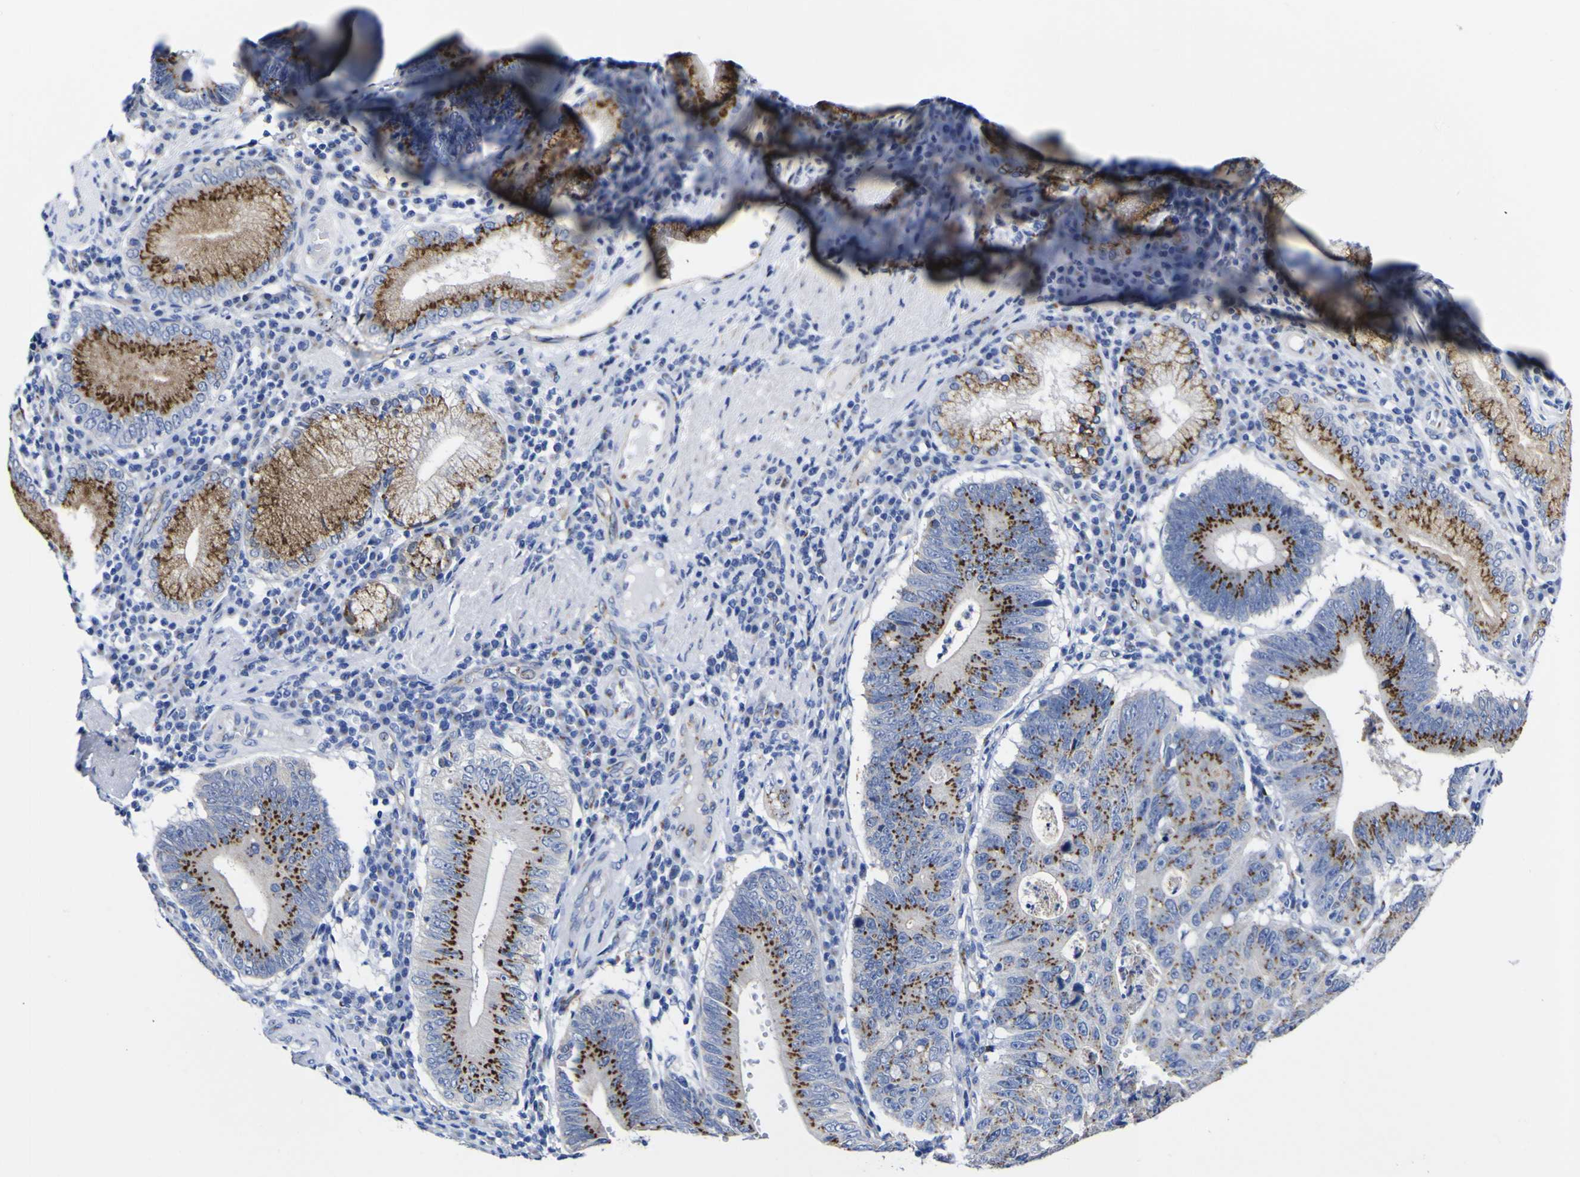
{"staining": {"intensity": "strong", "quantity": ">75%", "location": "cytoplasmic/membranous"}, "tissue": "stomach cancer", "cell_type": "Tumor cells", "image_type": "cancer", "snomed": [{"axis": "morphology", "description": "Adenocarcinoma, NOS"}, {"axis": "topography", "description": "Stomach"}], "caption": "Stomach cancer (adenocarcinoma) stained for a protein (brown) shows strong cytoplasmic/membranous positive positivity in about >75% of tumor cells.", "gene": "GOLM1", "patient": {"sex": "male", "age": 59}}